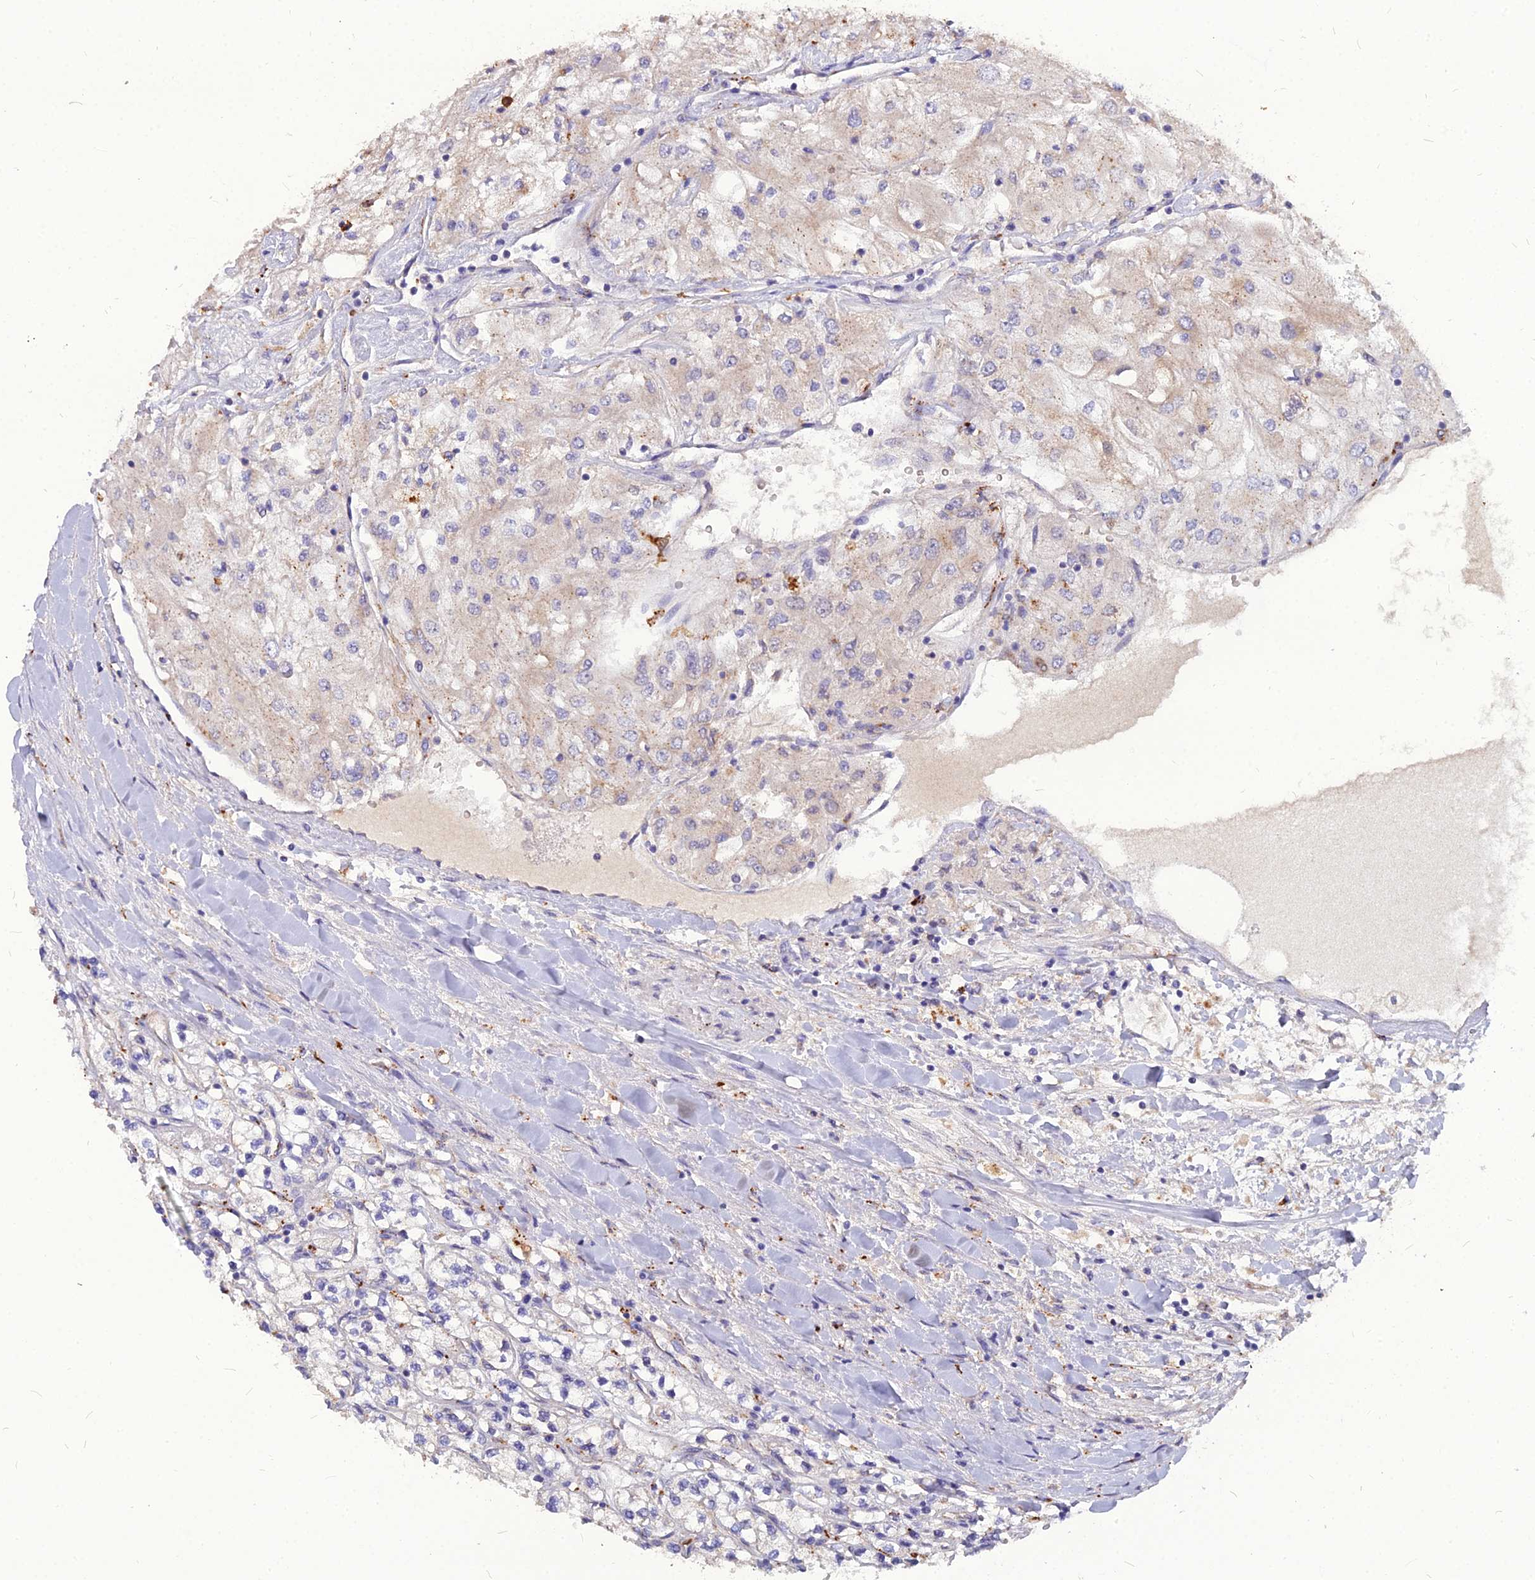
{"staining": {"intensity": "negative", "quantity": "none", "location": "none"}, "tissue": "renal cancer", "cell_type": "Tumor cells", "image_type": "cancer", "snomed": [{"axis": "morphology", "description": "Adenocarcinoma, NOS"}, {"axis": "topography", "description": "Kidney"}], "caption": "Immunohistochemical staining of renal cancer demonstrates no significant staining in tumor cells.", "gene": "PCED1B", "patient": {"sex": "male", "age": 80}}